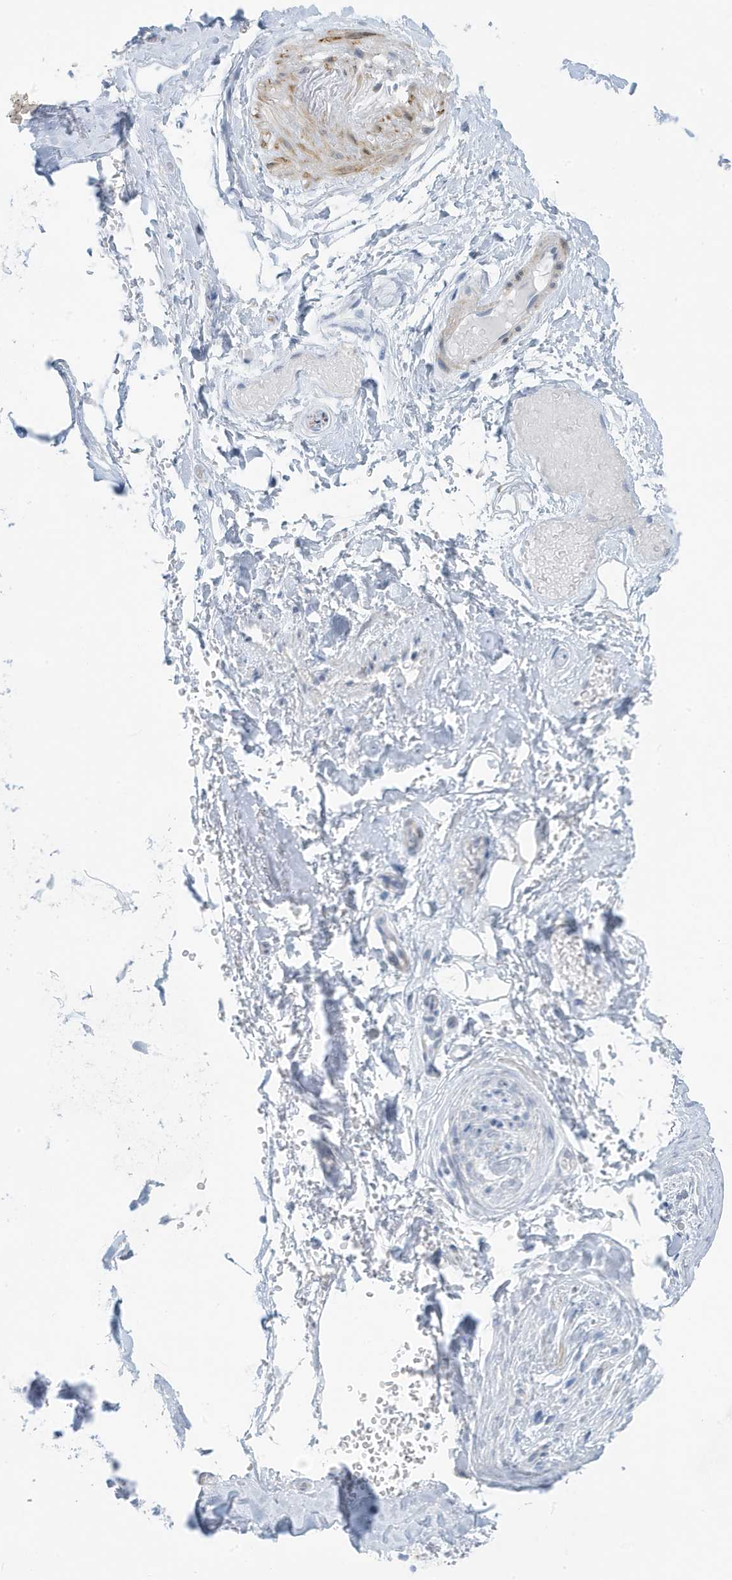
{"staining": {"intensity": "negative", "quantity": "none", "location": "none"}, "tissue": "adipose tissue", "cell_type": "Adipocytes", "image_type": "normal", "snomed": [{"axis": "morphology", "description": "Normal tissue, NOS"}, {"axis": "morphology", "description": "Basal cell carcinoma"}, {"axis": "topography", "description": "Skin"}], "caption": "Protein analysis of unremarkable adipose tissue exhibits no significant positivity in adipocytes.", "gene": "PERM1", "patient": {"sex": "female", "age": 89}}